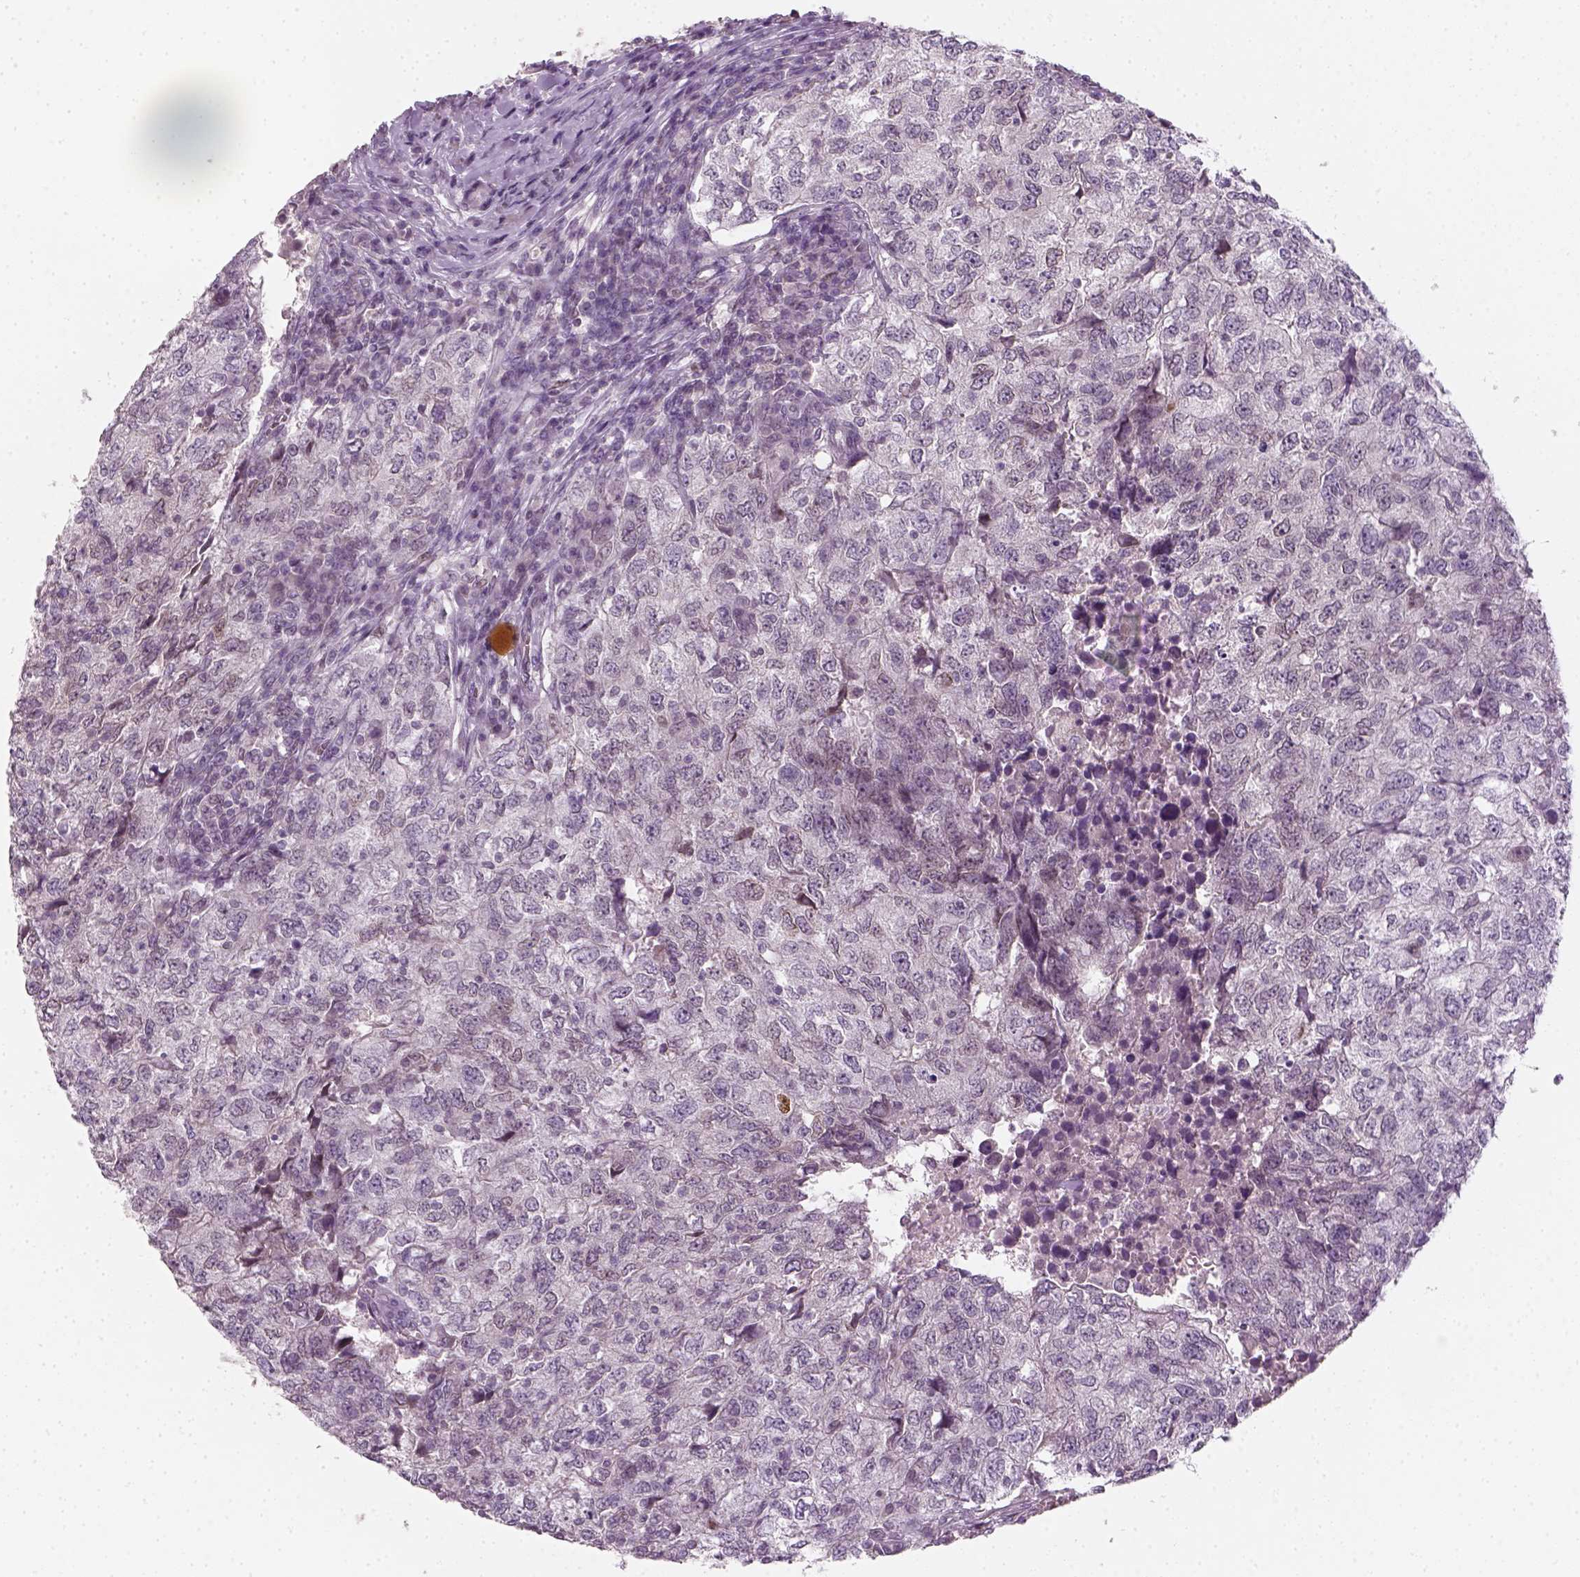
{"staining": {"intensity": "negative", "quantity": "none", "location": "none"}, "tissue": "breast cancer", "cell_type": "Tumor cells", "image_type": "cancer", "snomed": [{"axis": "morphology", "description": "Duct carcinoma"}, {"axis": "topography", "description": "Breast"}], "caption": "Tumor cells are negative for protein expression in human breast infiltrating ductal carcinoma.", "gene": "TP53", "patient": {"sex": "female", "age": 30}}